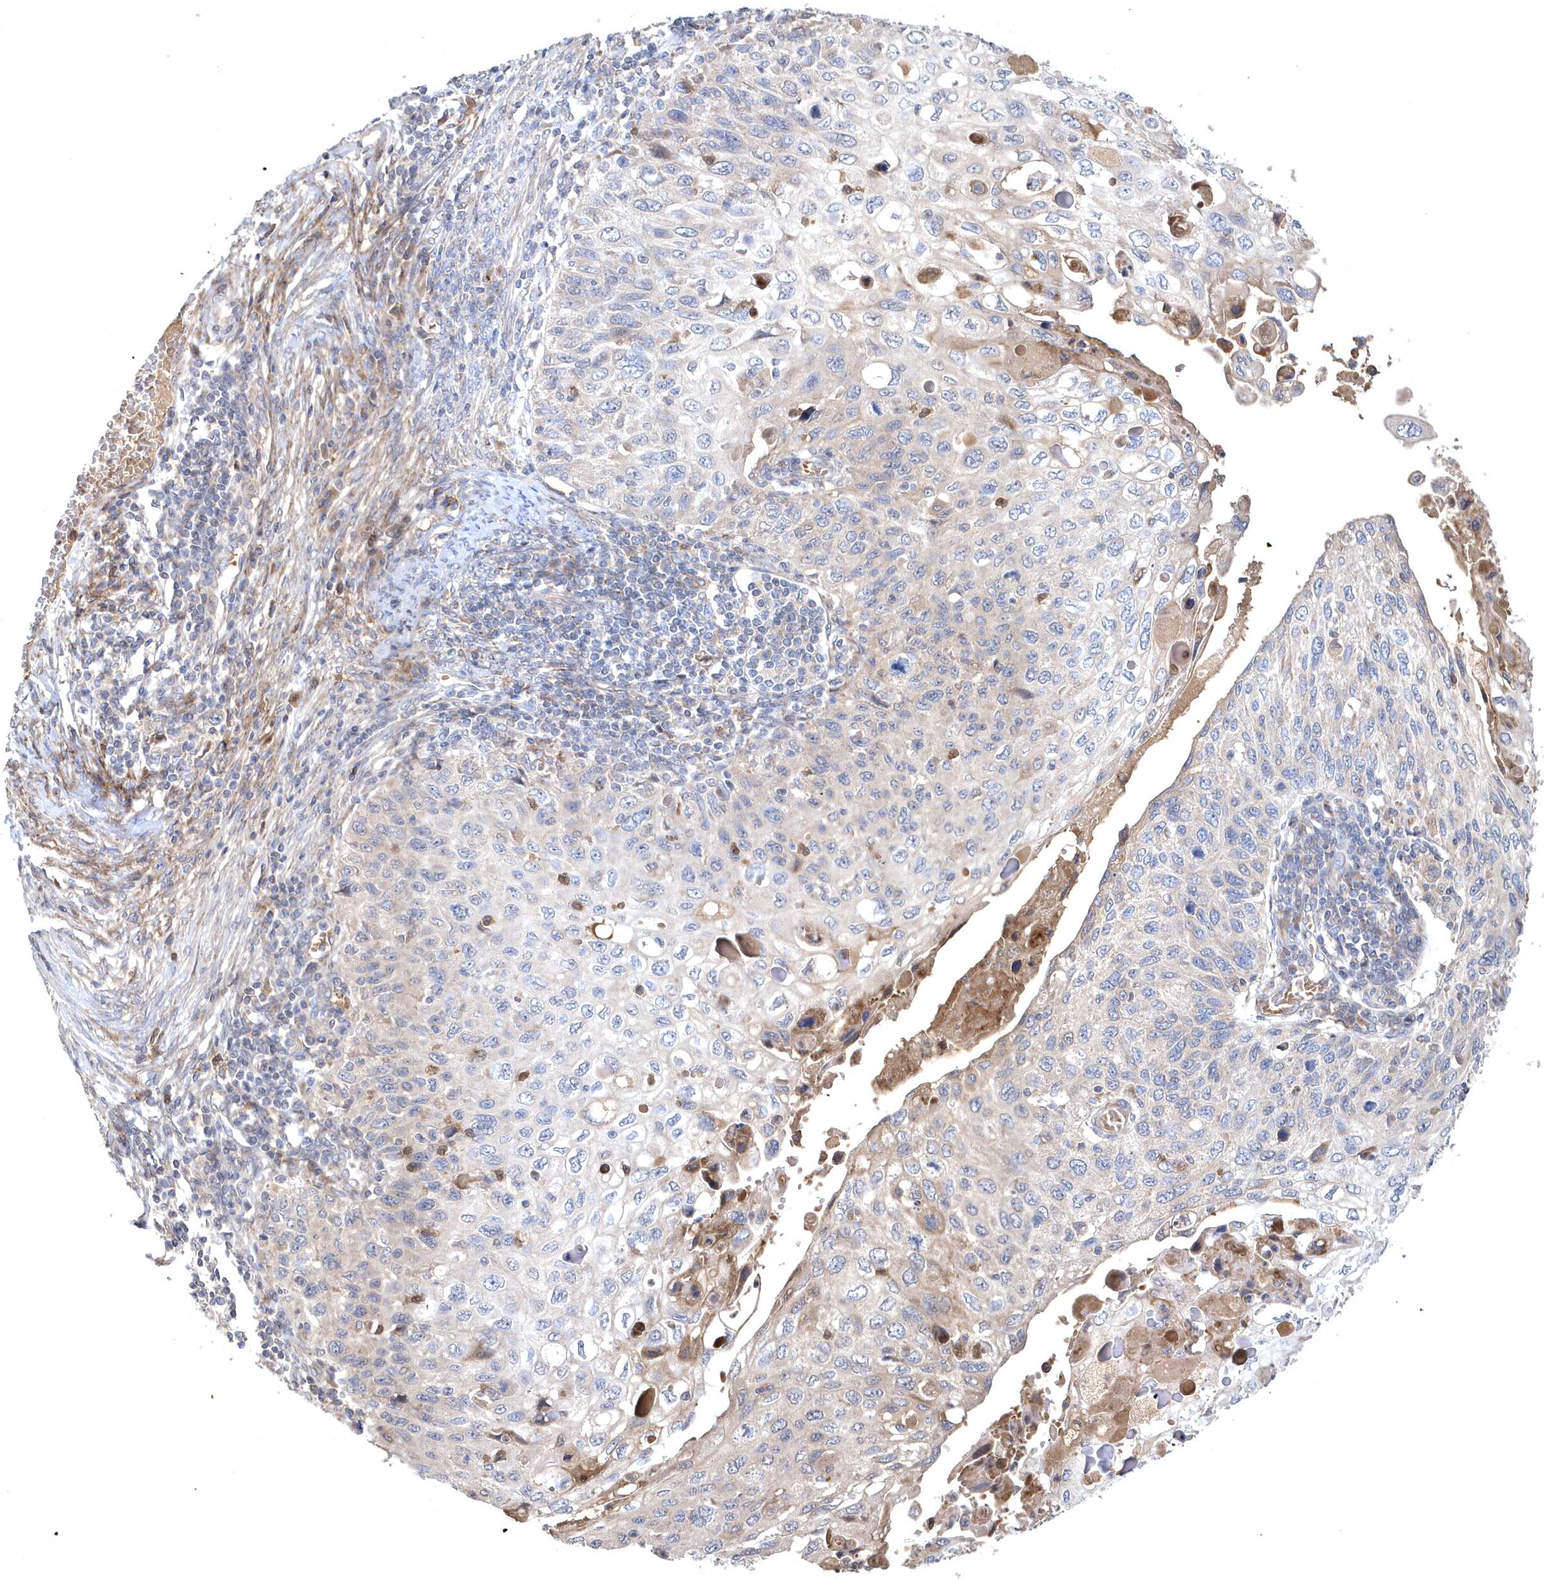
{"staining": {"intensity": "negative", "quantity": "none", "location": "none"}, "tissue": "cervical cancer", "cell_type": "Tumor cells", "image_type": "cancer", "snomed": [{"axis": "morphology", "description": "Squamous cell carcinoma, NOS"}, {"axis": "topography", "description": "Cervix"}], "caption": "This is a image of IHC staining of cervical squamous cell carcinoma, which shows no staining in tumor cells. (DAB immunohistochemistry, high magnification).", "gene": "HMGCS1", "patient": {"sex": "female", "age": 70}}